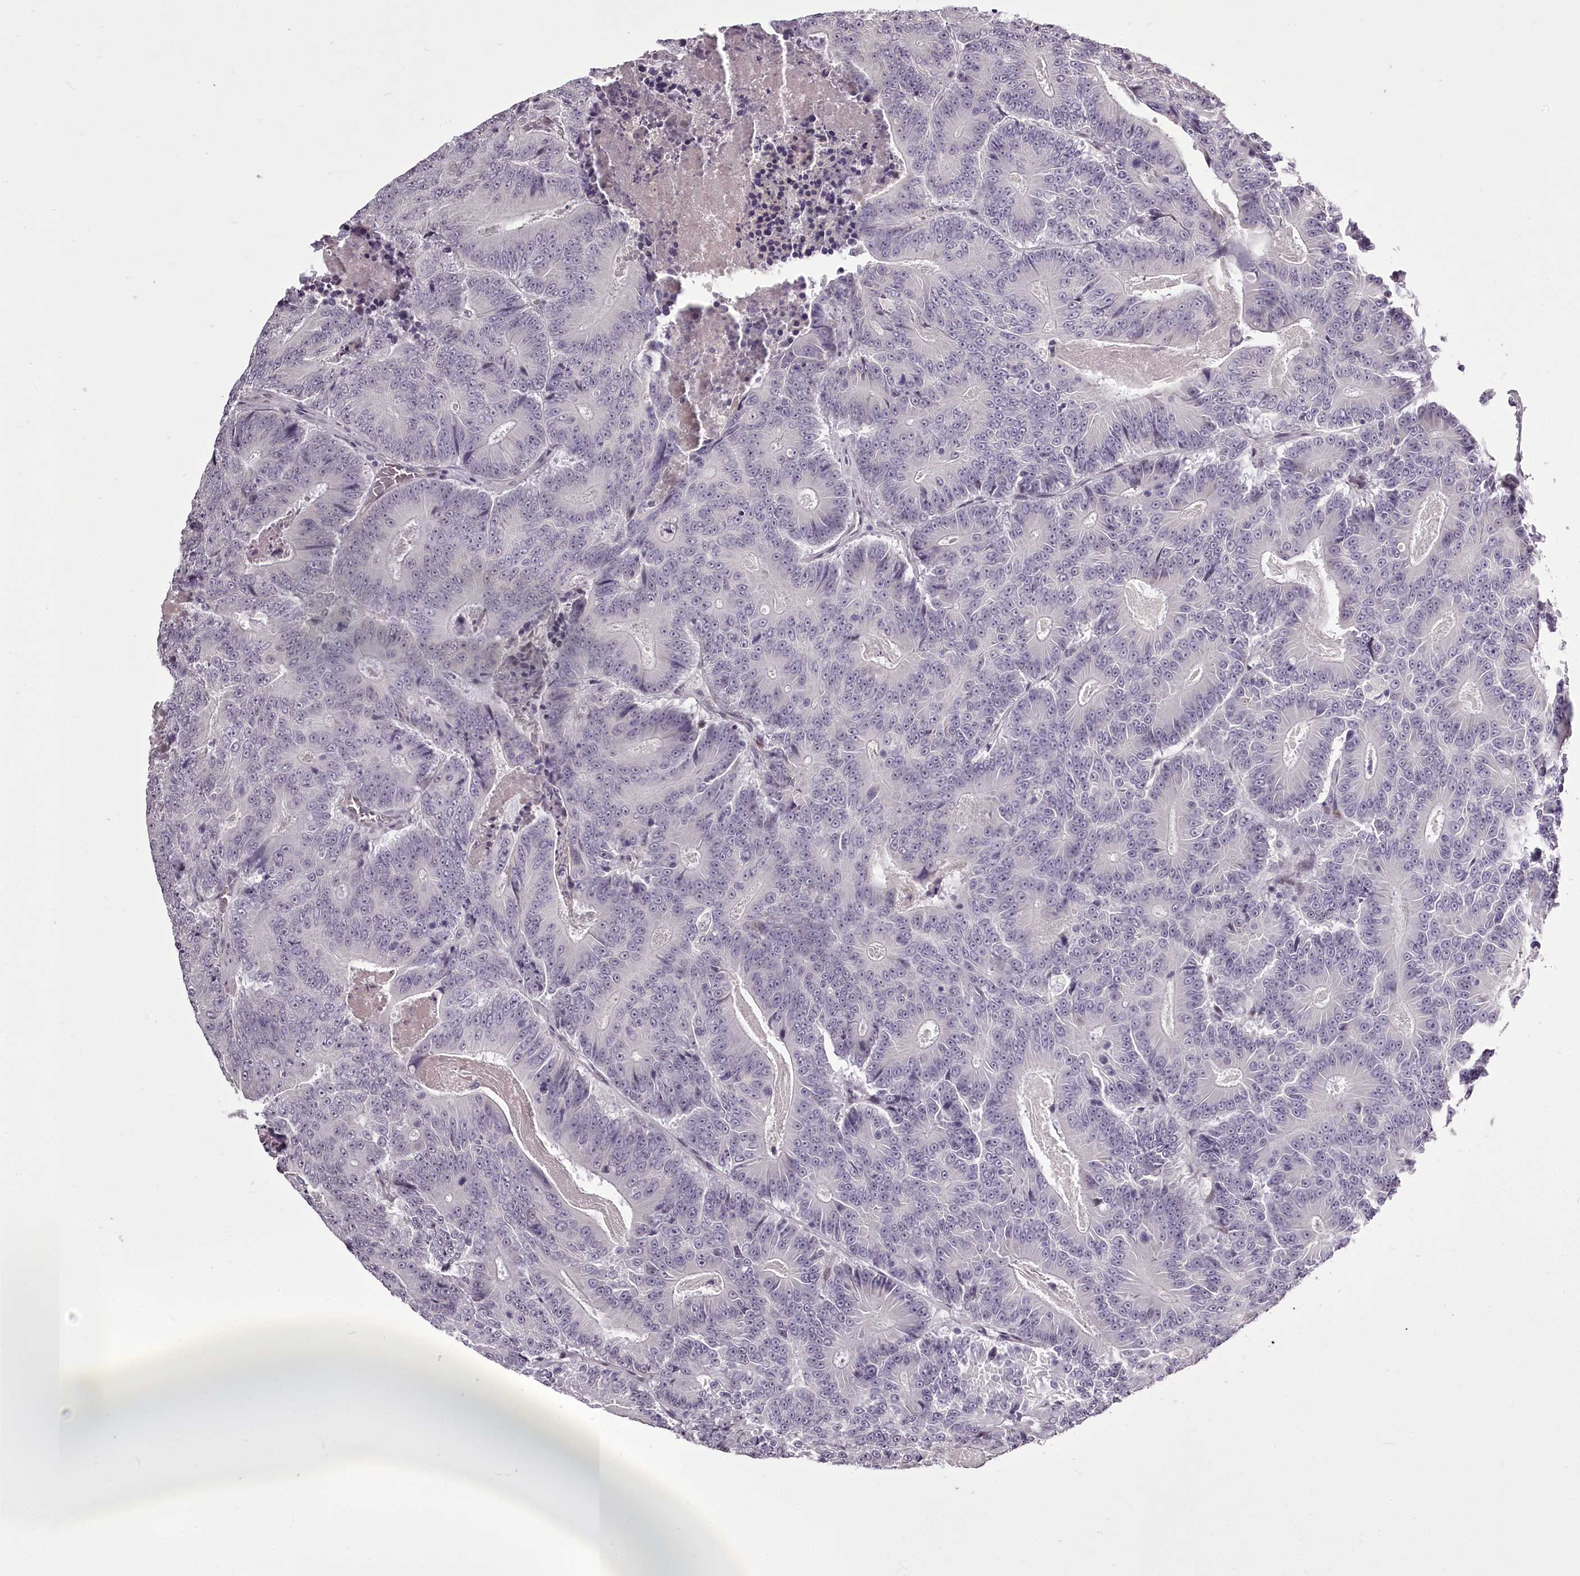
{"staining": {"intensity": "negative", "quantity": "none", "location": "none"}, "tissue": "colorectal cancer", "cell_type": "Tumor cells", "image_type": "cancer", "snomed": [{"axis": "morphology", "description": "Adenocarcinoma, NOS"}, {"axis": "topography", "description": "Colon"}], "caption": "High power microscopy image of an immunohistochemistry (IHC) photomicrograph of colorectal cancer (adenocarcinoma), revealing no significant positivity in tumor cells.", "gene": "C1orf56", "patient": {"sex": "male", "age": 83}}